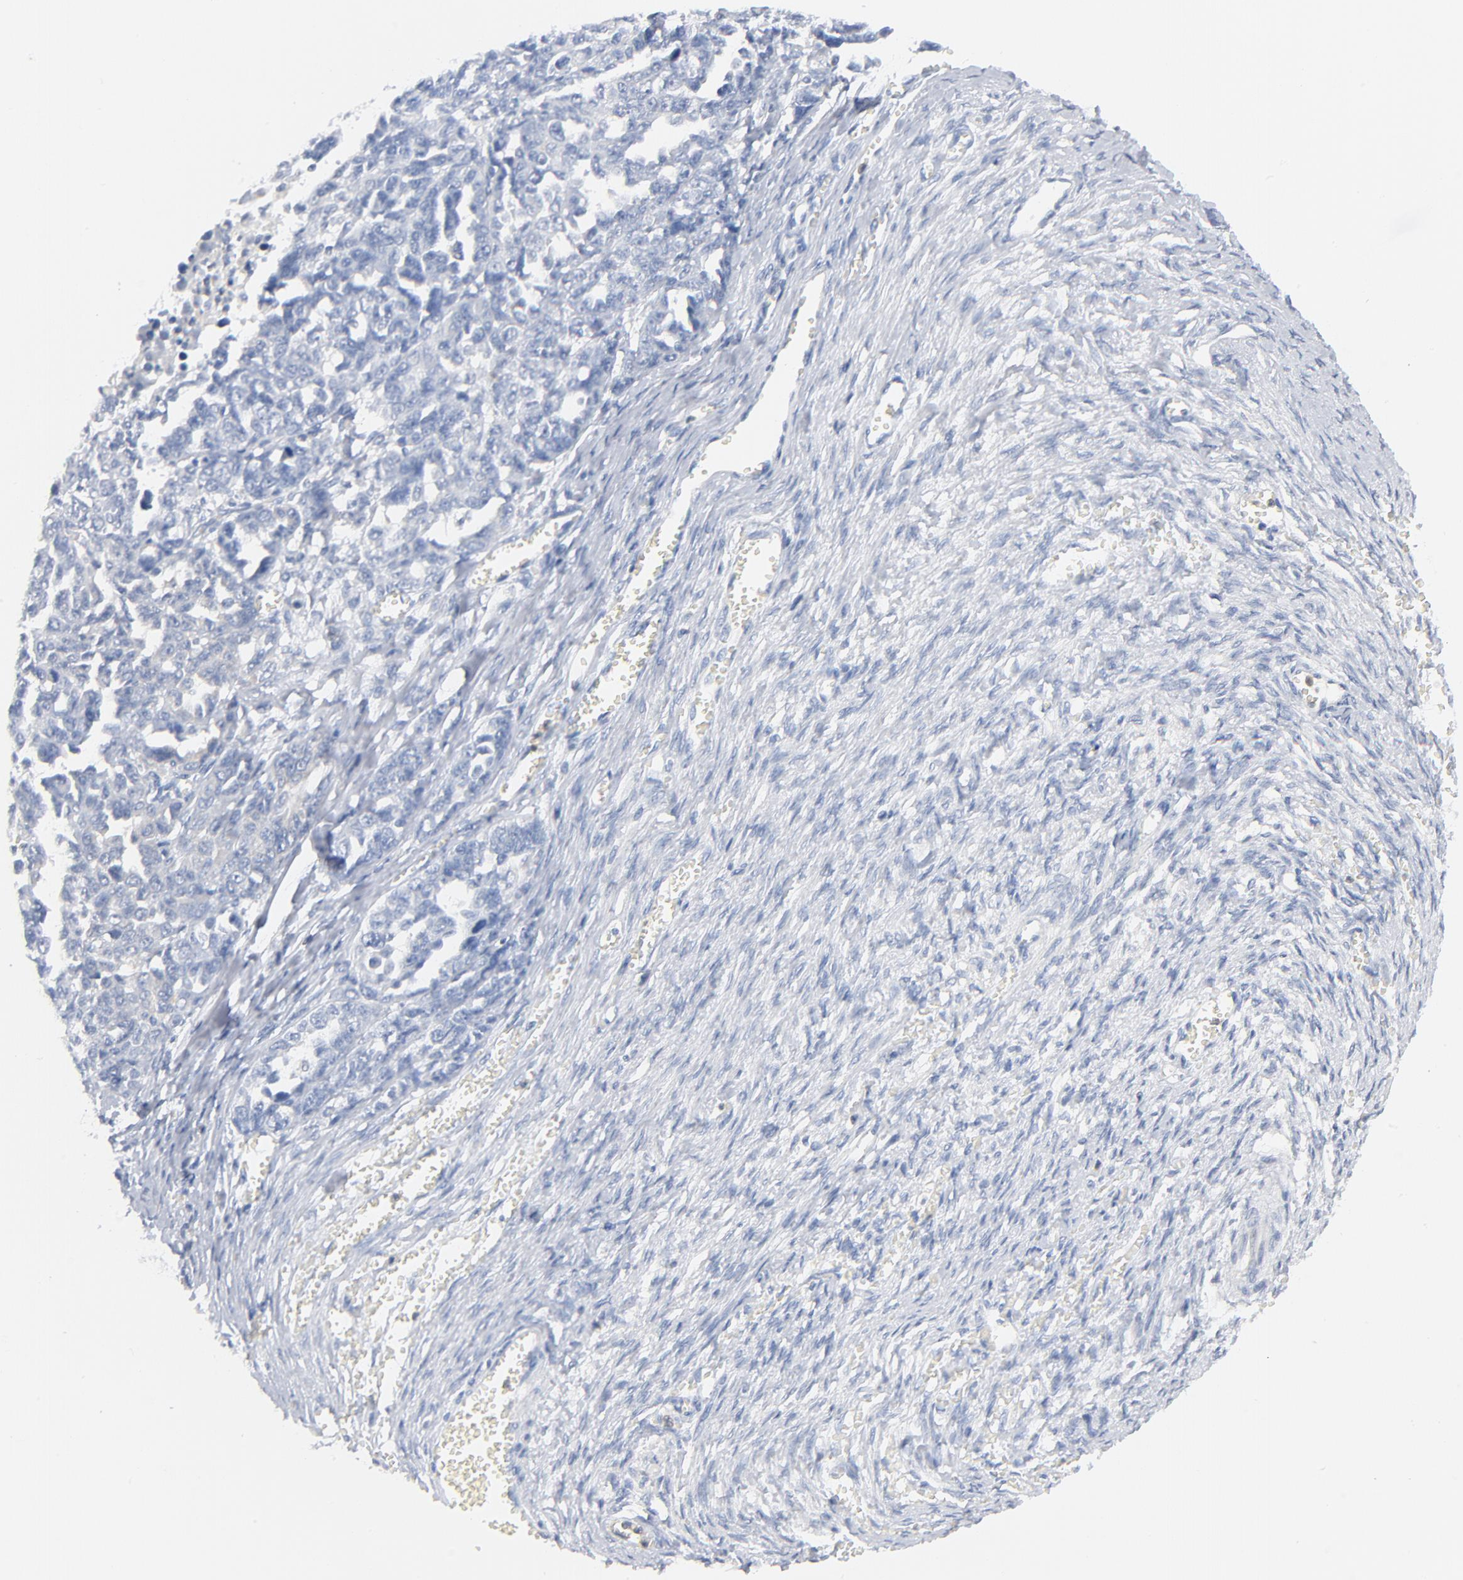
{"staining": {"intensity": "negative", "quantity": "none", "location": "none"}, "tissue": "ovarian cancer", "cell_type": "Tumor cells", "image_type": "cancer", "snomed": [{"axis": "morphology", "description": "Cystadenocarcinoma, serous, NOS"}, {"axis": "topography", "description": "Ovary"}], "caption": "A photomicrograph of ovarian cancer (serous cystadenocarcinoma) stained for a protein demonstrates no brown staining in tumor cells.", "gene": "PTK2B", "patient": {"sex": "female", "age": 69}}